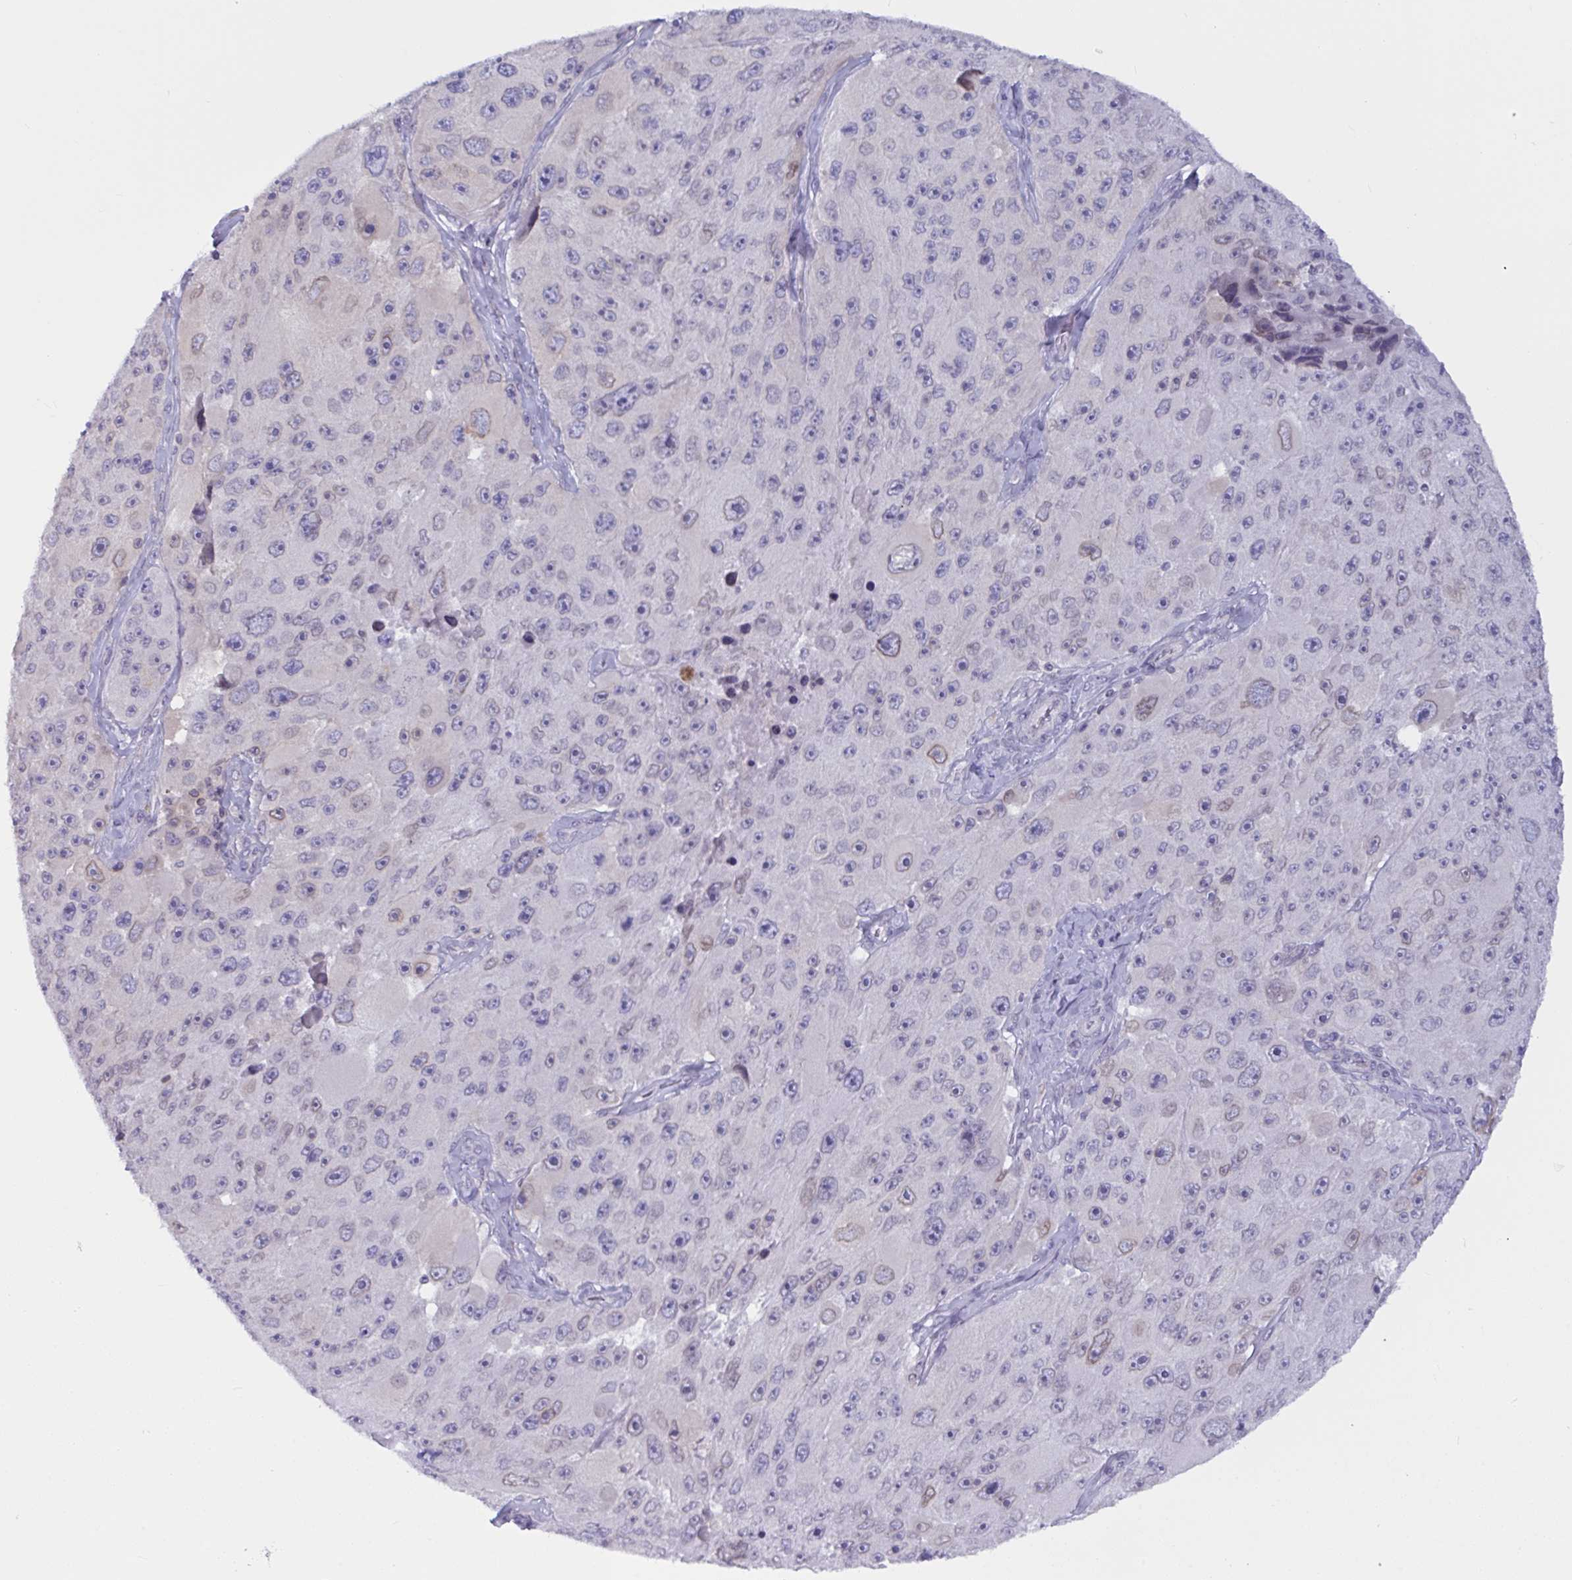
{"staining": {"intensity": "negative", "quantity": "none", "location": "none"}, "tissue": "melanoma", "cell_type": "Tumor cells", "image_type": "cancer", "snomed": [{"axis": "morphology", "description": "Malignant melanoma, Metastatic site"}, {"axis": "topography", "description": "Lymph node"}], "caption": "A micrograph of malignant melanoma (metastatic site) stained for a protein exhibits no brown staining in tumor cells.", "gene": "TANK", "patient": {"sex": "male", "age": 62}}